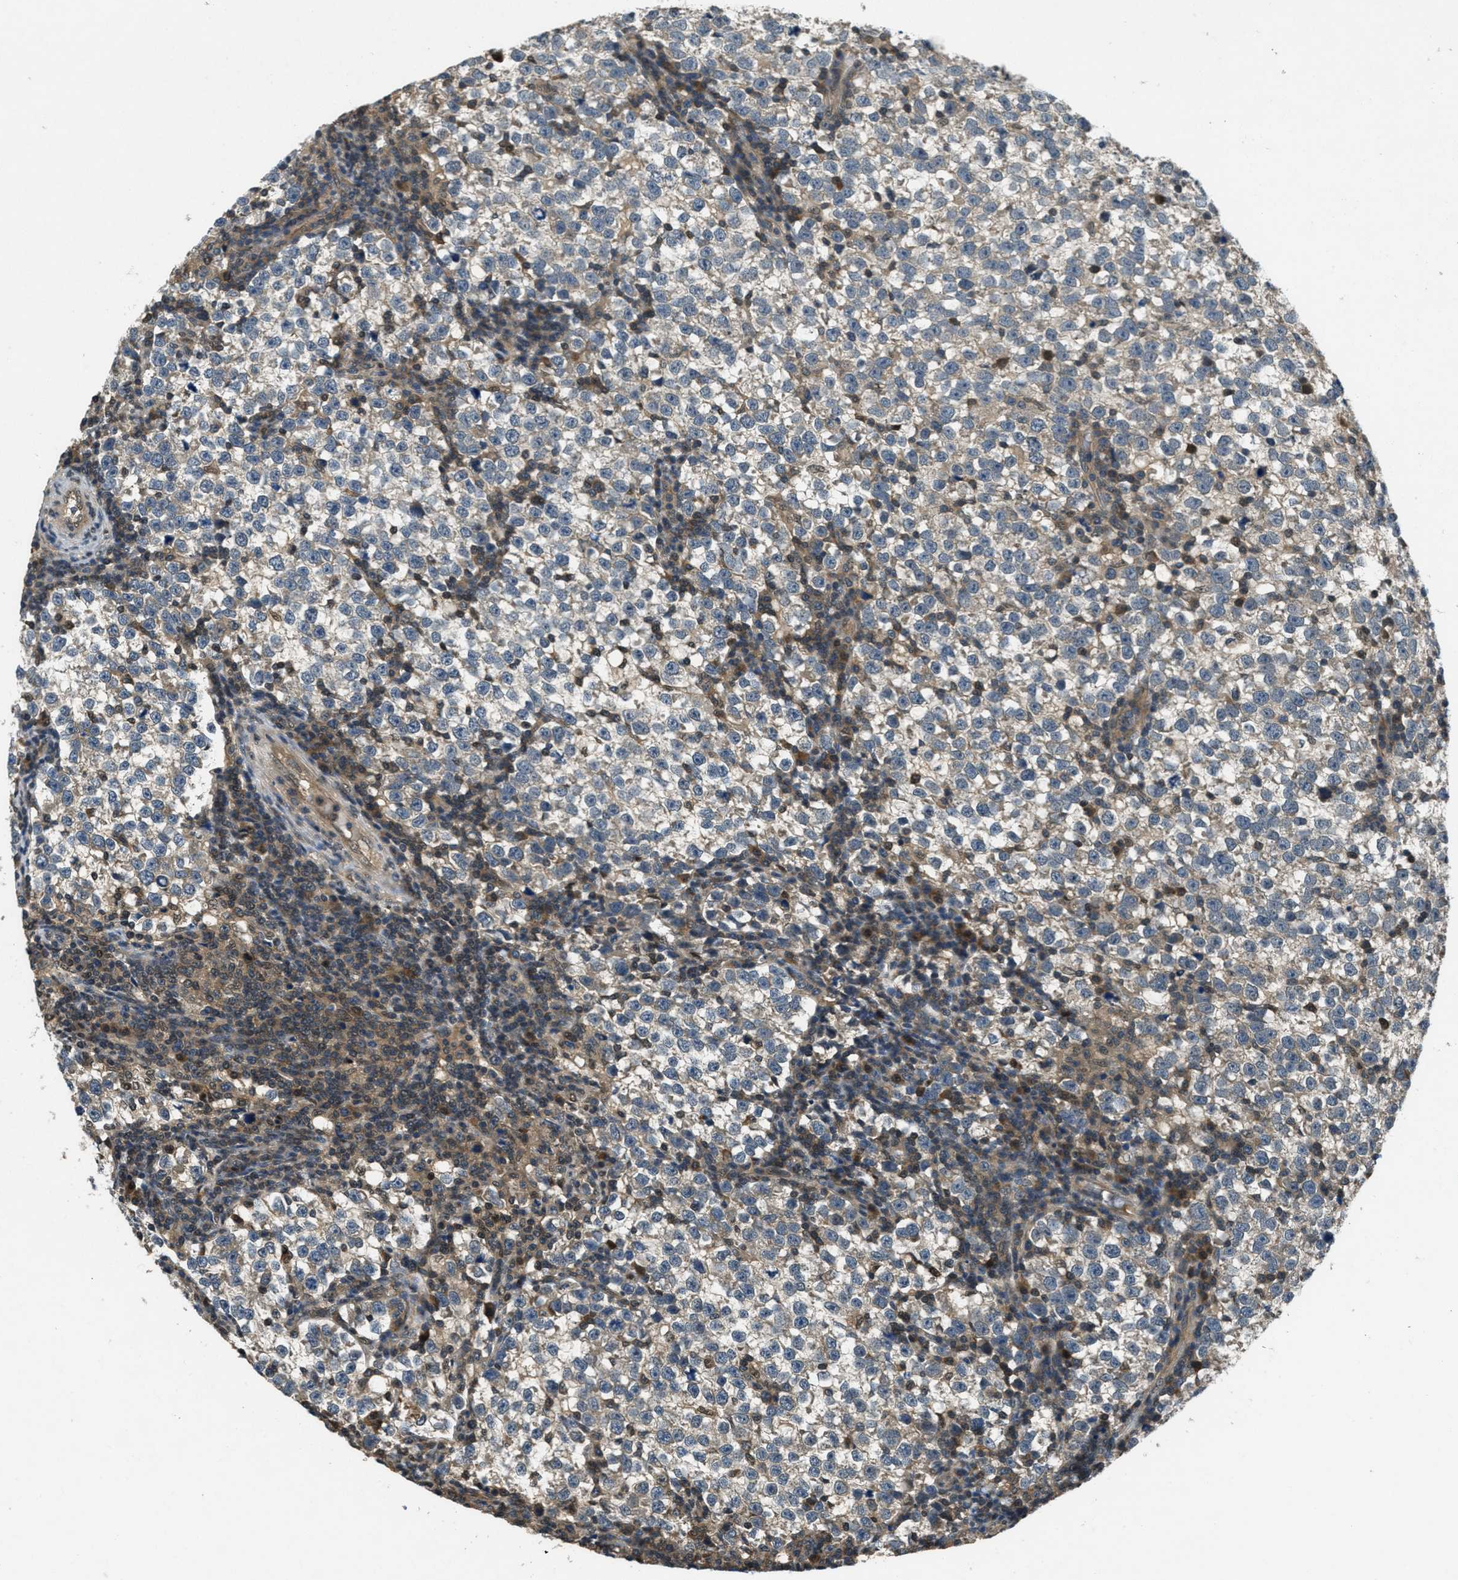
{"staining": {"intensity": "negative", "quantity": "none", "location": "none"}, "tissue": "testis cancer", "cell_type": "Tumor cells", "image_type": "cancer", "snomed": [{"axis": "morphology", "description": "Normal tissue, NOS"}, {"axis": "morphology", "description": "Seminoma, NOS"}, {"axis": "topography", "description": "Testis"}], "caption": "This is an immunohistochemistry image of testis cancer. There is no positivity in tumor cells.", "gene": "DUSP6", "patient": {"sex": "male", "age": 43}}